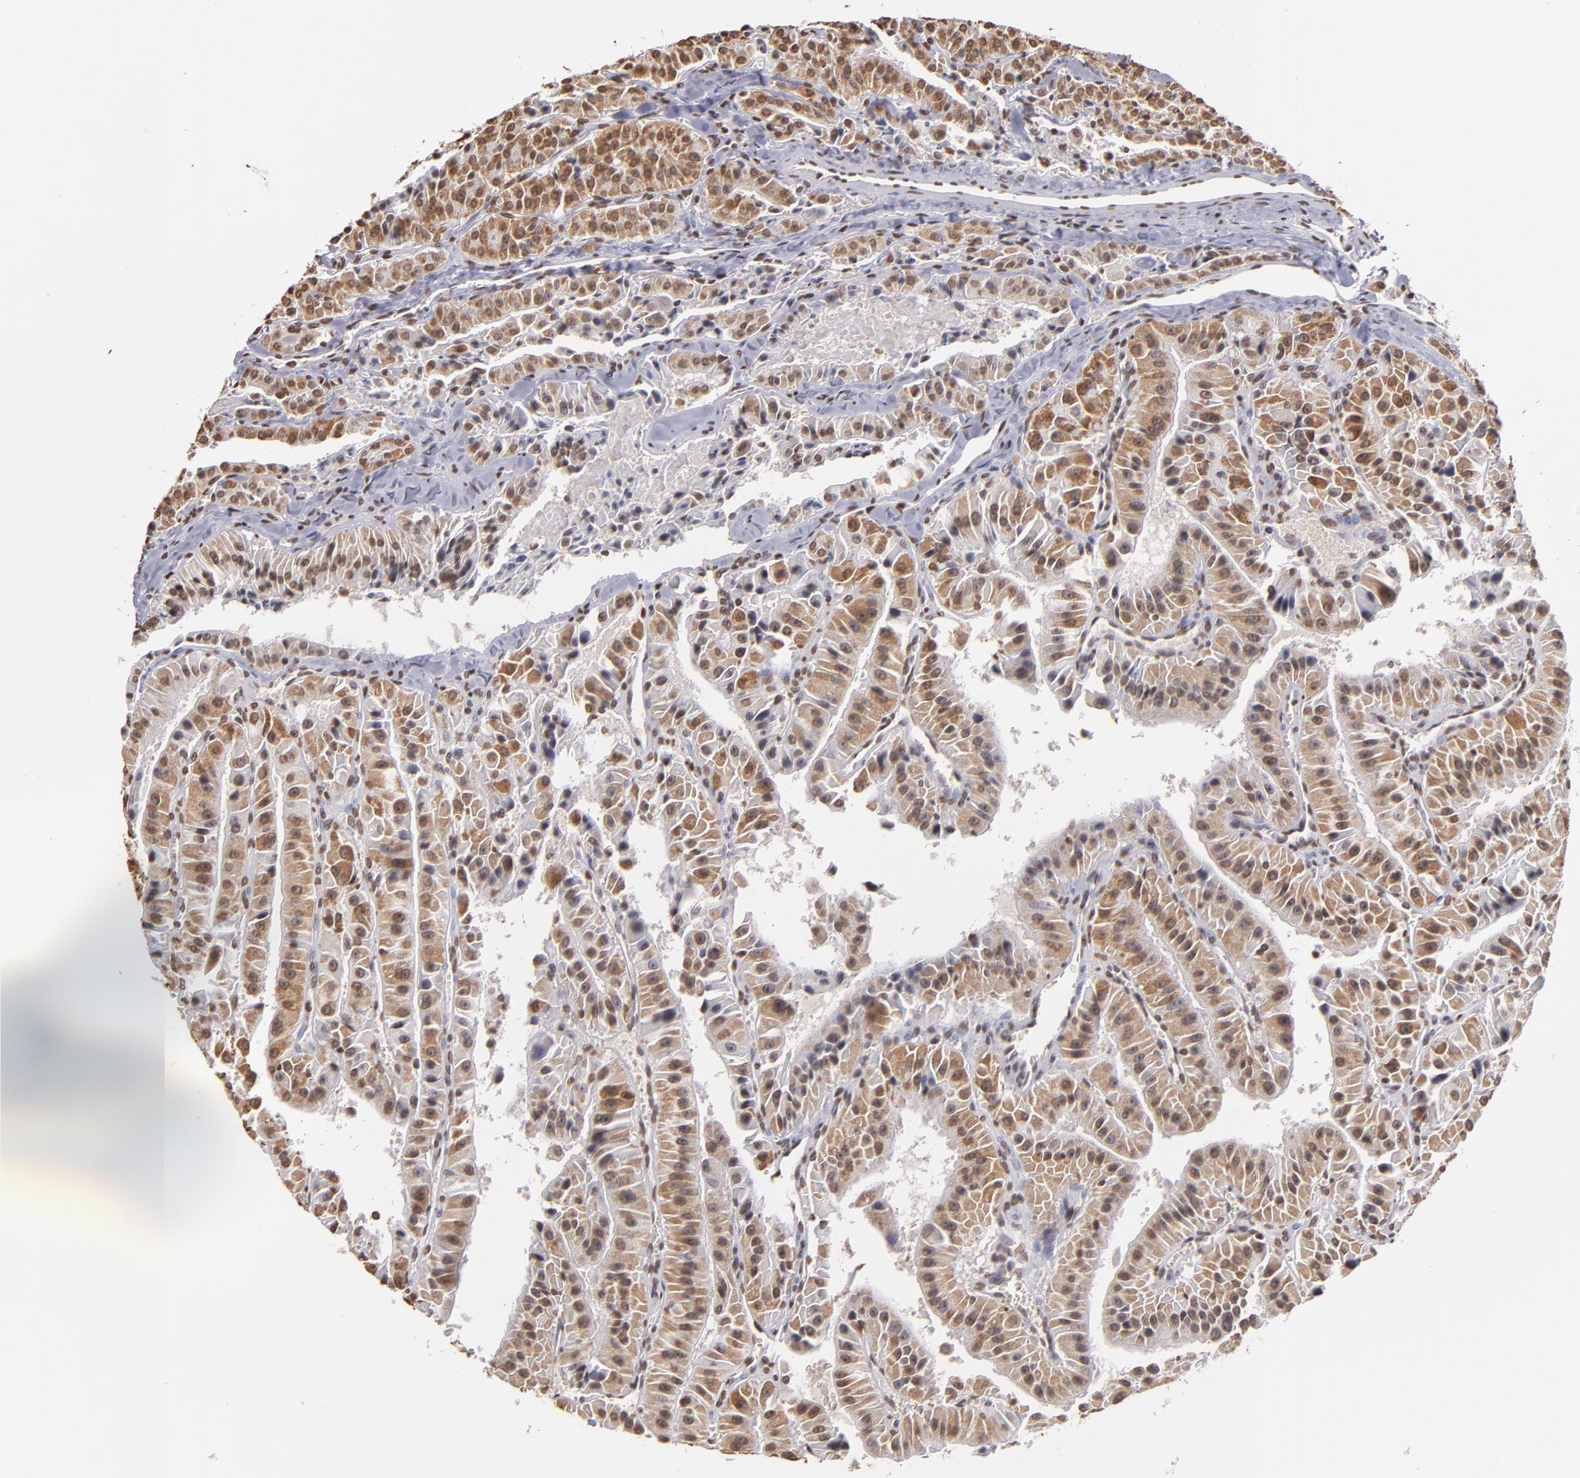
{"staining": {"intensity": "moderate", "quantity": ">75%", "location": "nuclear"}, "tissue": "thyroid cancer", "cell_type": "Tumor cells", "image_type": "cancer", "snomed": [{"axis": "morphology", "description": "Carcinoma, NOS"}, {"axis": "topography", "description": "Thyroid gland"}], "caption": "Approximately >75% of tumor cells in human carcinoma (thyroid) exhibit moderate nuclear protein staining as visualized by brown immunohistochemical staining.", "gene": "LBX1", "patient": {"sex": "male", "age": 76}}